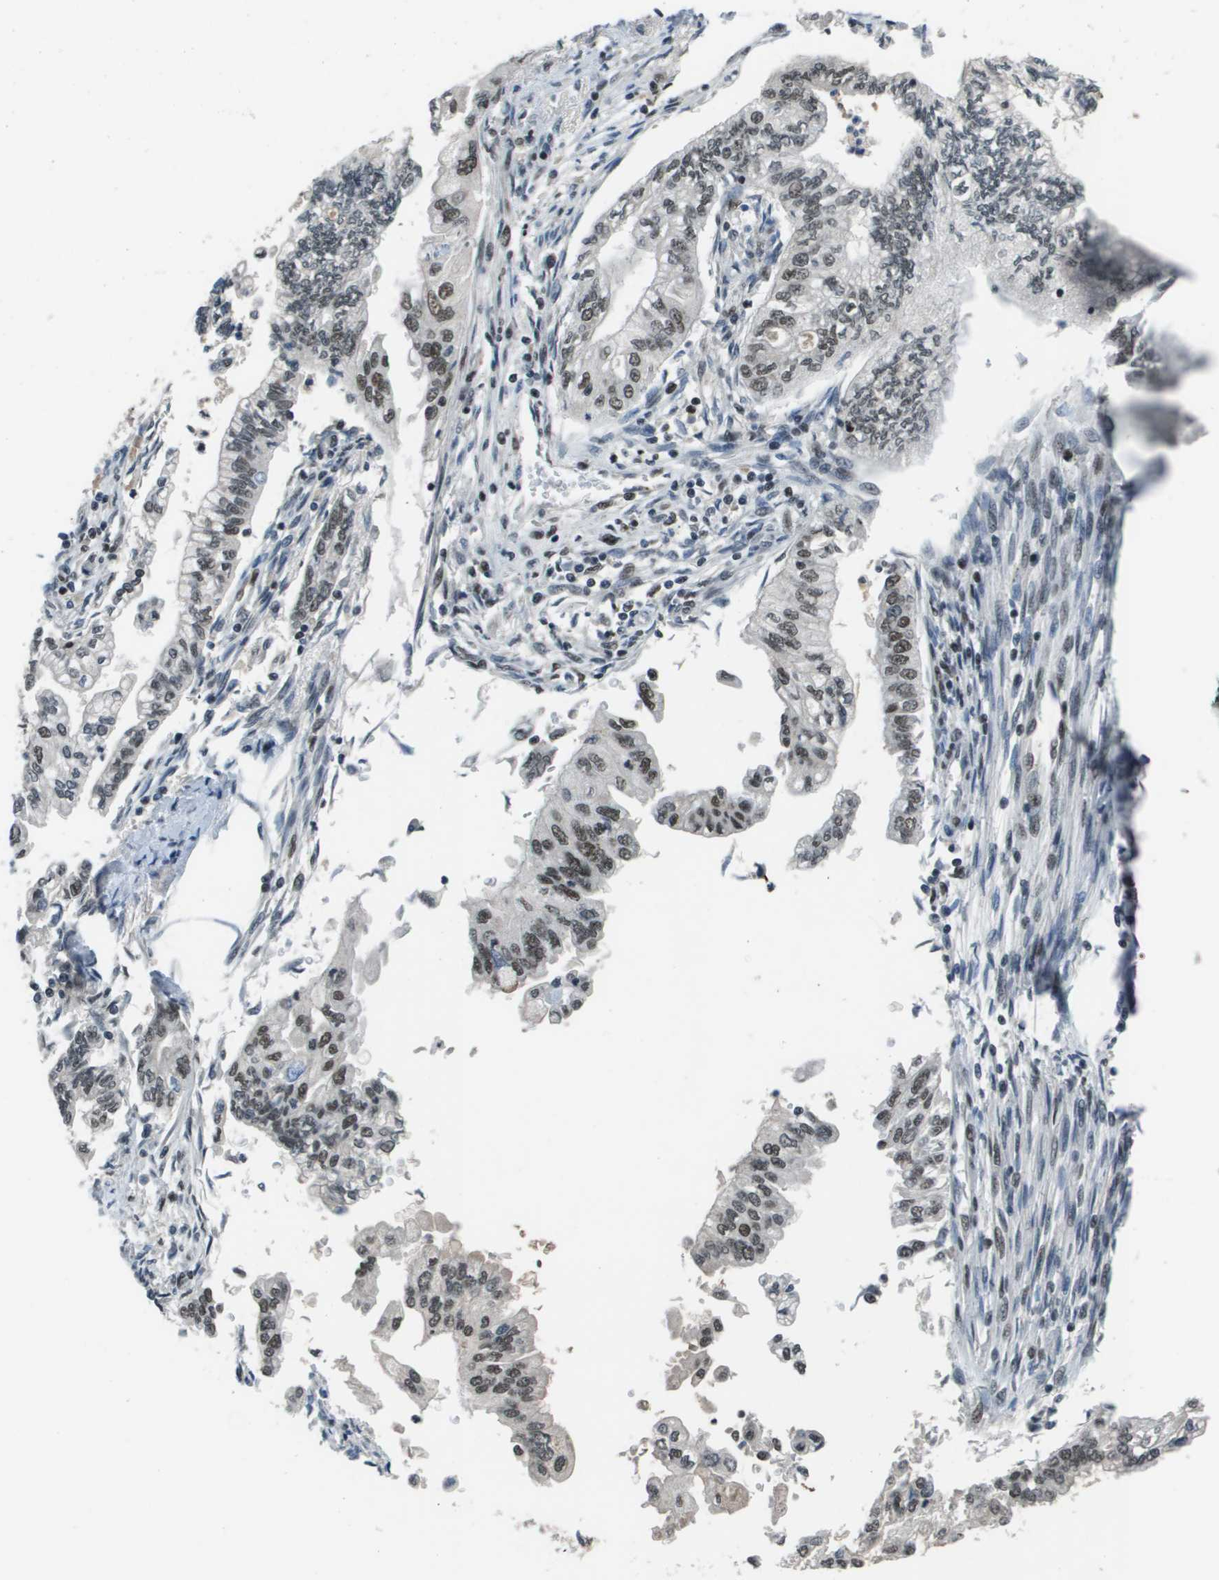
{"staining": {"intensity": "moderate", "quantity": "25%-75%", "location": "nuclear"}, "tissue": "pancreatic cancer", "cell_type": "Tumor cells", "image_type": "cancer", "snomed": [{"axis": "morphology", "description": "Normal tissue, NOS"}, {"axis": "topography", "description": "Pancreas"}], "caption": "A brown stain shows moderate nuclear positivity of a protein in human pancreatic cancer tumor cells. The protein of interest is stained brown, and the nuclei are stained in blue (DAB (3,3'-diaminobenzidine) IHC with brightfield microscopy, high magnification).", "gene": "THRAP3", "patient": {"sex": "male", "age": 42}}